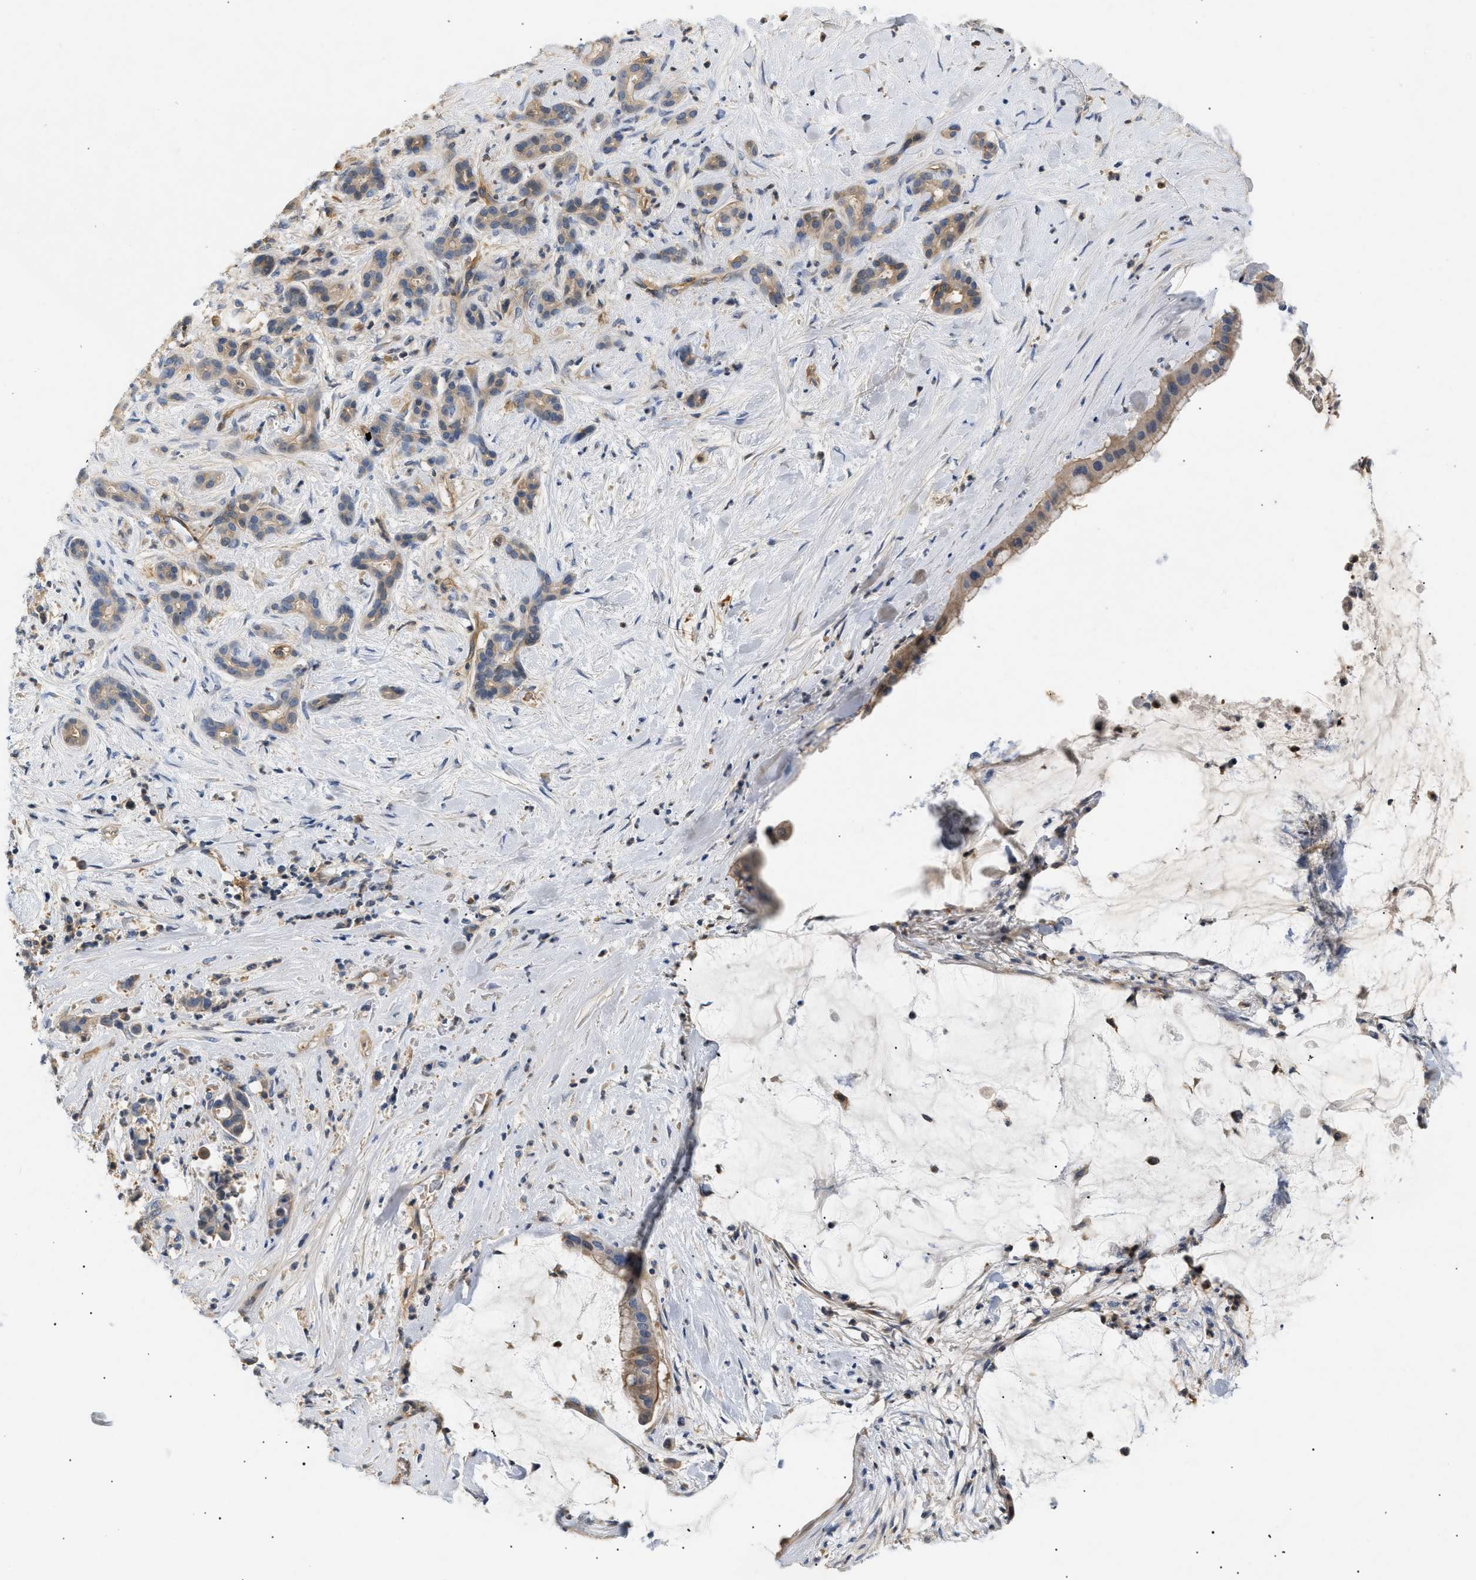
{"staining": {"intensity": "moderate", "quantity": "25%-75%", "location": "cytoplasmic/membranous"}, "tissue": "pancreatic cancer", "cell_type": "Tumor cells", "image_type": "cancer", "snomed": [{"axis": "morphology", "description": "Adenocarcinoma, NOS"}, {"axis": "topography", "description": "Pancreas"}], "caption": "Approximately 25%-75% of tumor cells in human pancreatic adenocarcinoma reveal moderate cytoplasmic/membranous protein expression as visualized by brown immunohistochemical staining.", "gene": "FARS2", "patient": {"sex": "male", "age": 41}}